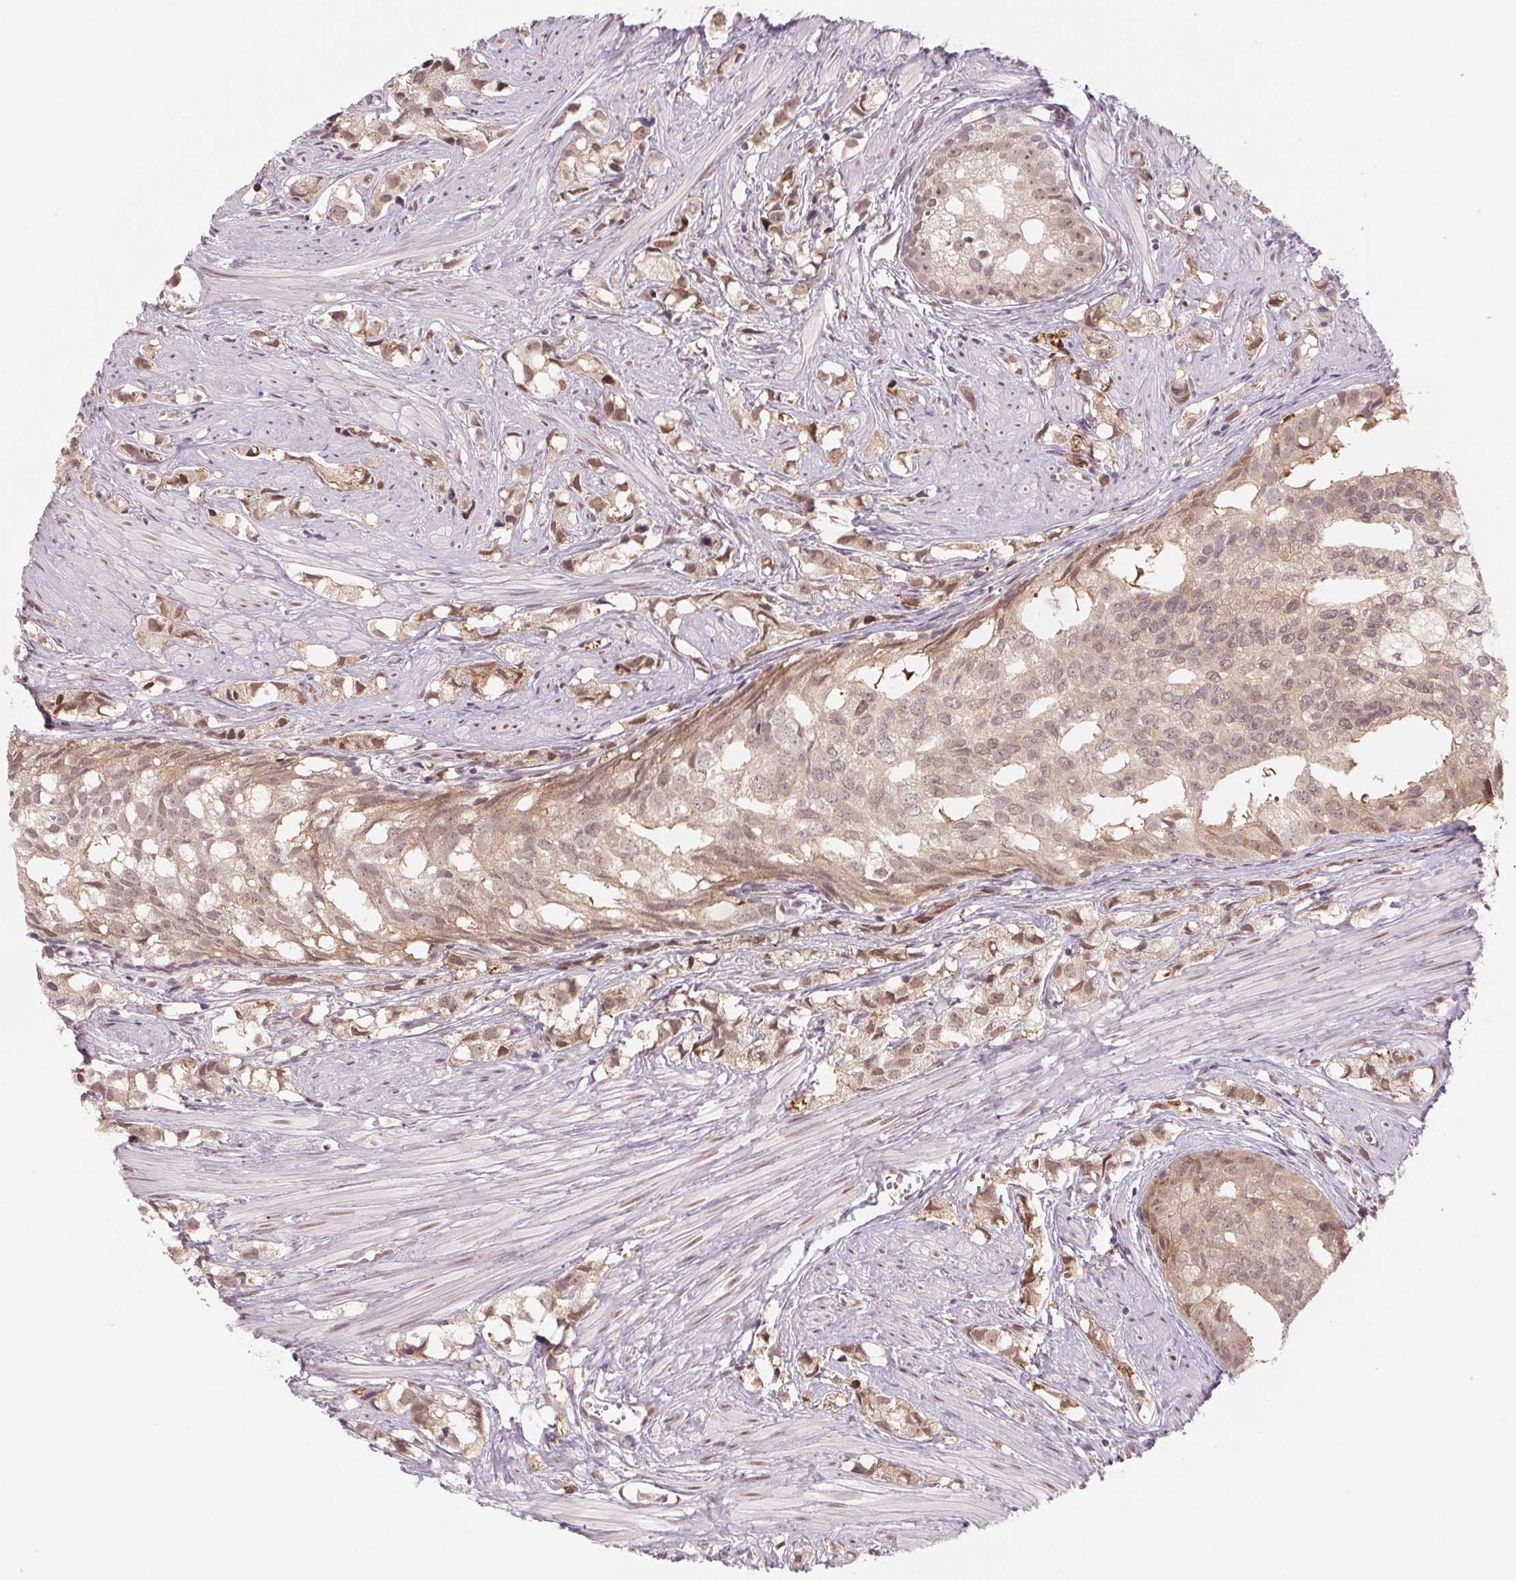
{"staining": {"intensity": "weak", "quantity": ">75%", "location": "cytoplasmic/membranous,nuclear"}, "tissue": "prostate cancer", "cell_type": "Tumor cells", "image_type": "cancer", "snomed": [{"axis": "morphology", "description": "Adenocarcinoma, High grade"}, {"axis": "topography", "description": "Prostate"}], "caption": "A high-resolution histopathology image shows IHC staining of prostate adenocarcinoma (high-grade), which exhibits weak cytoplasmic/membranous and nuclear staining in about >75% of tumor cells. (Brightfield microscopy of DAB IHC at high magnification).", "gene": "DNAJB6", "patient": {"sex": "male", "age": 58}}